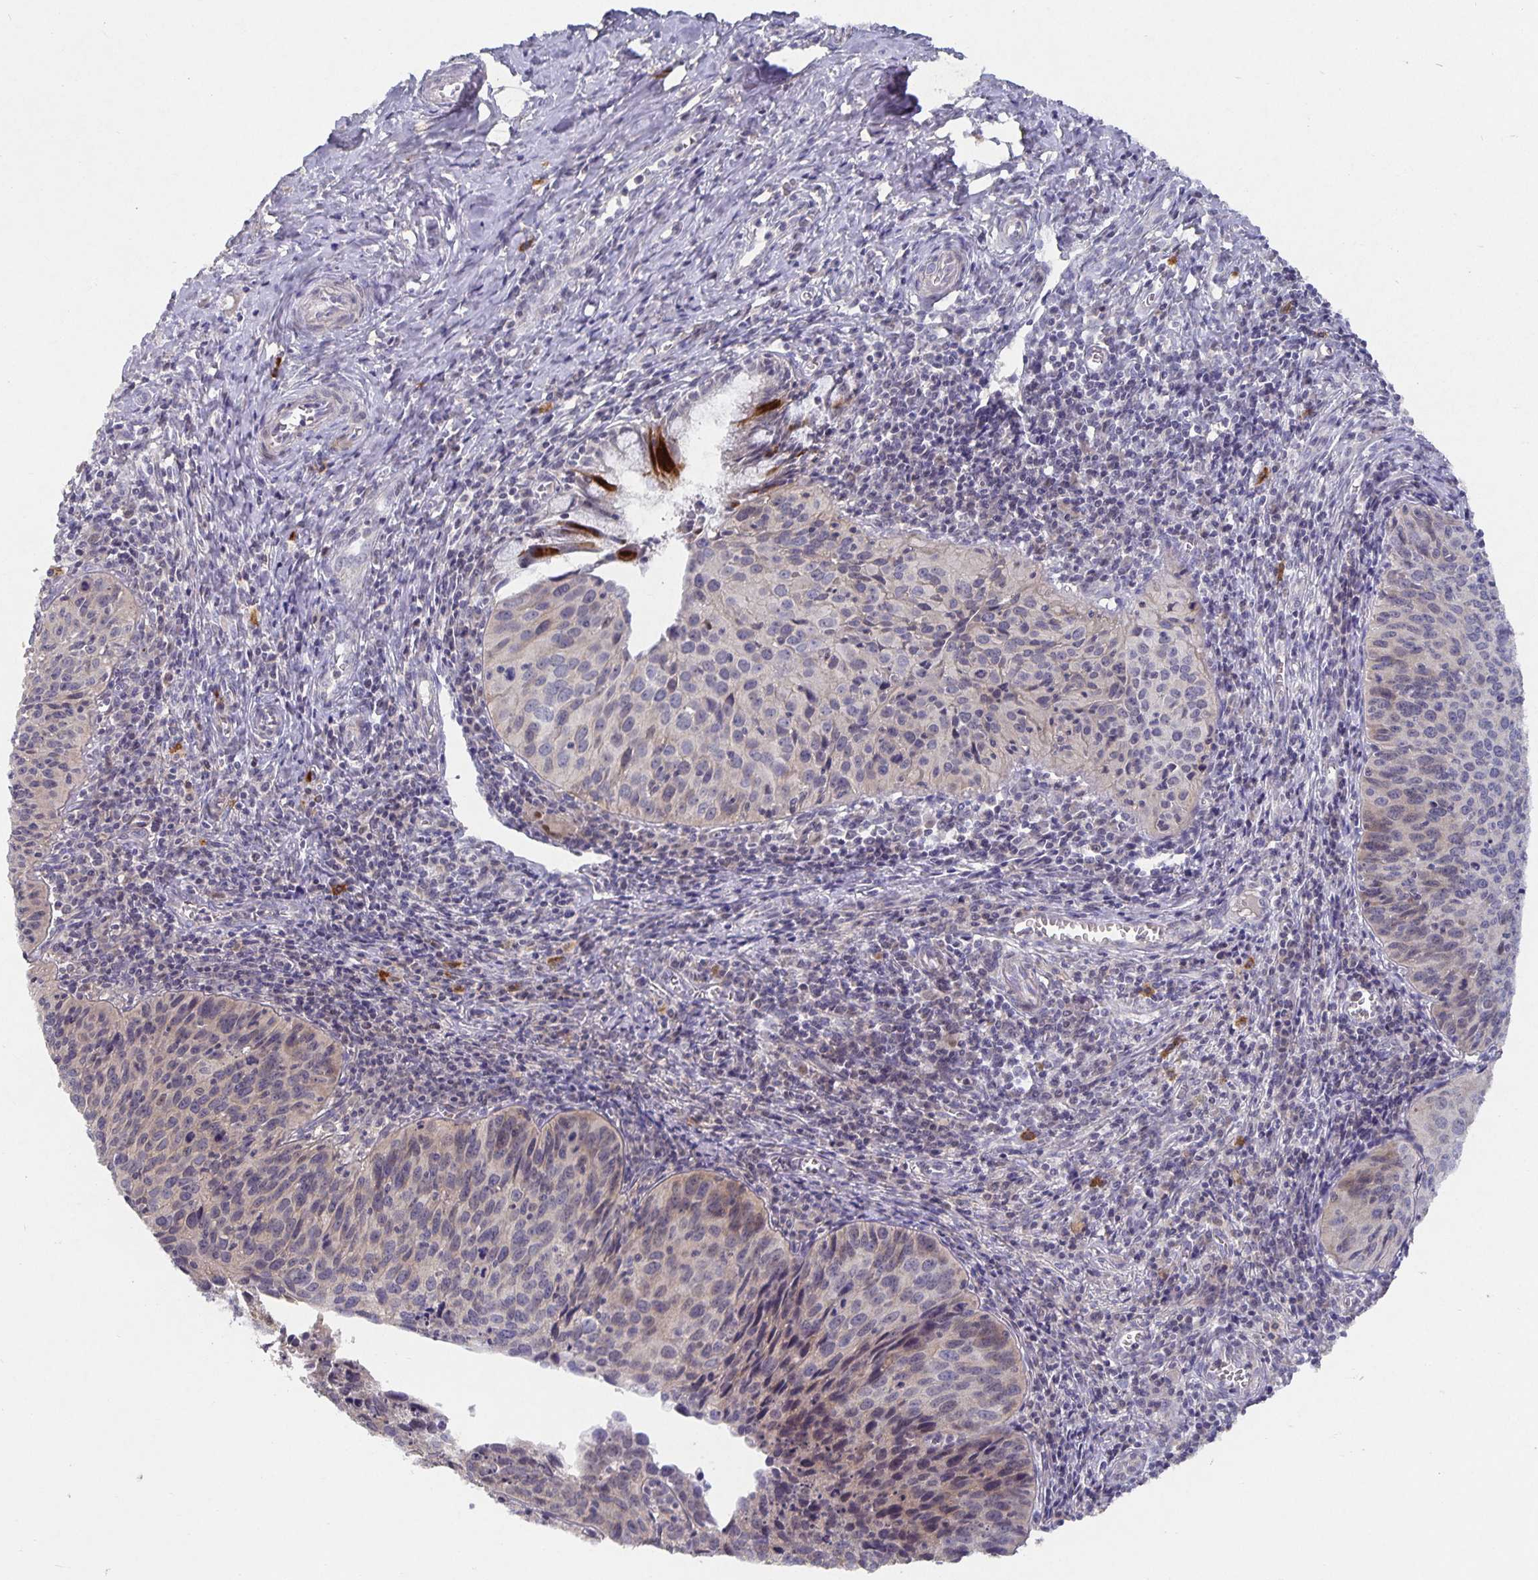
{"staining": {"intensity": "weak", "quantity": "25%-75%", "location": "cytoplasmic/membranous"}, "tissue": "cervical cancer", "cell_type": "Tumor cells", "image_type": "cancer", "snomed": [{"axis": "morphology", "description": "Squamous cell carcinoma, NOS"}, {"axis": "topography", "description": "Cervix"}], "caption": "Weak cytoplasmic/membranous protein staining is appreciated in about 25%-75% of tumor cells in cervical squamous cell carcinoma.", "gene": "HEPN1", "patient": {"sex": "female", "age": 31}}